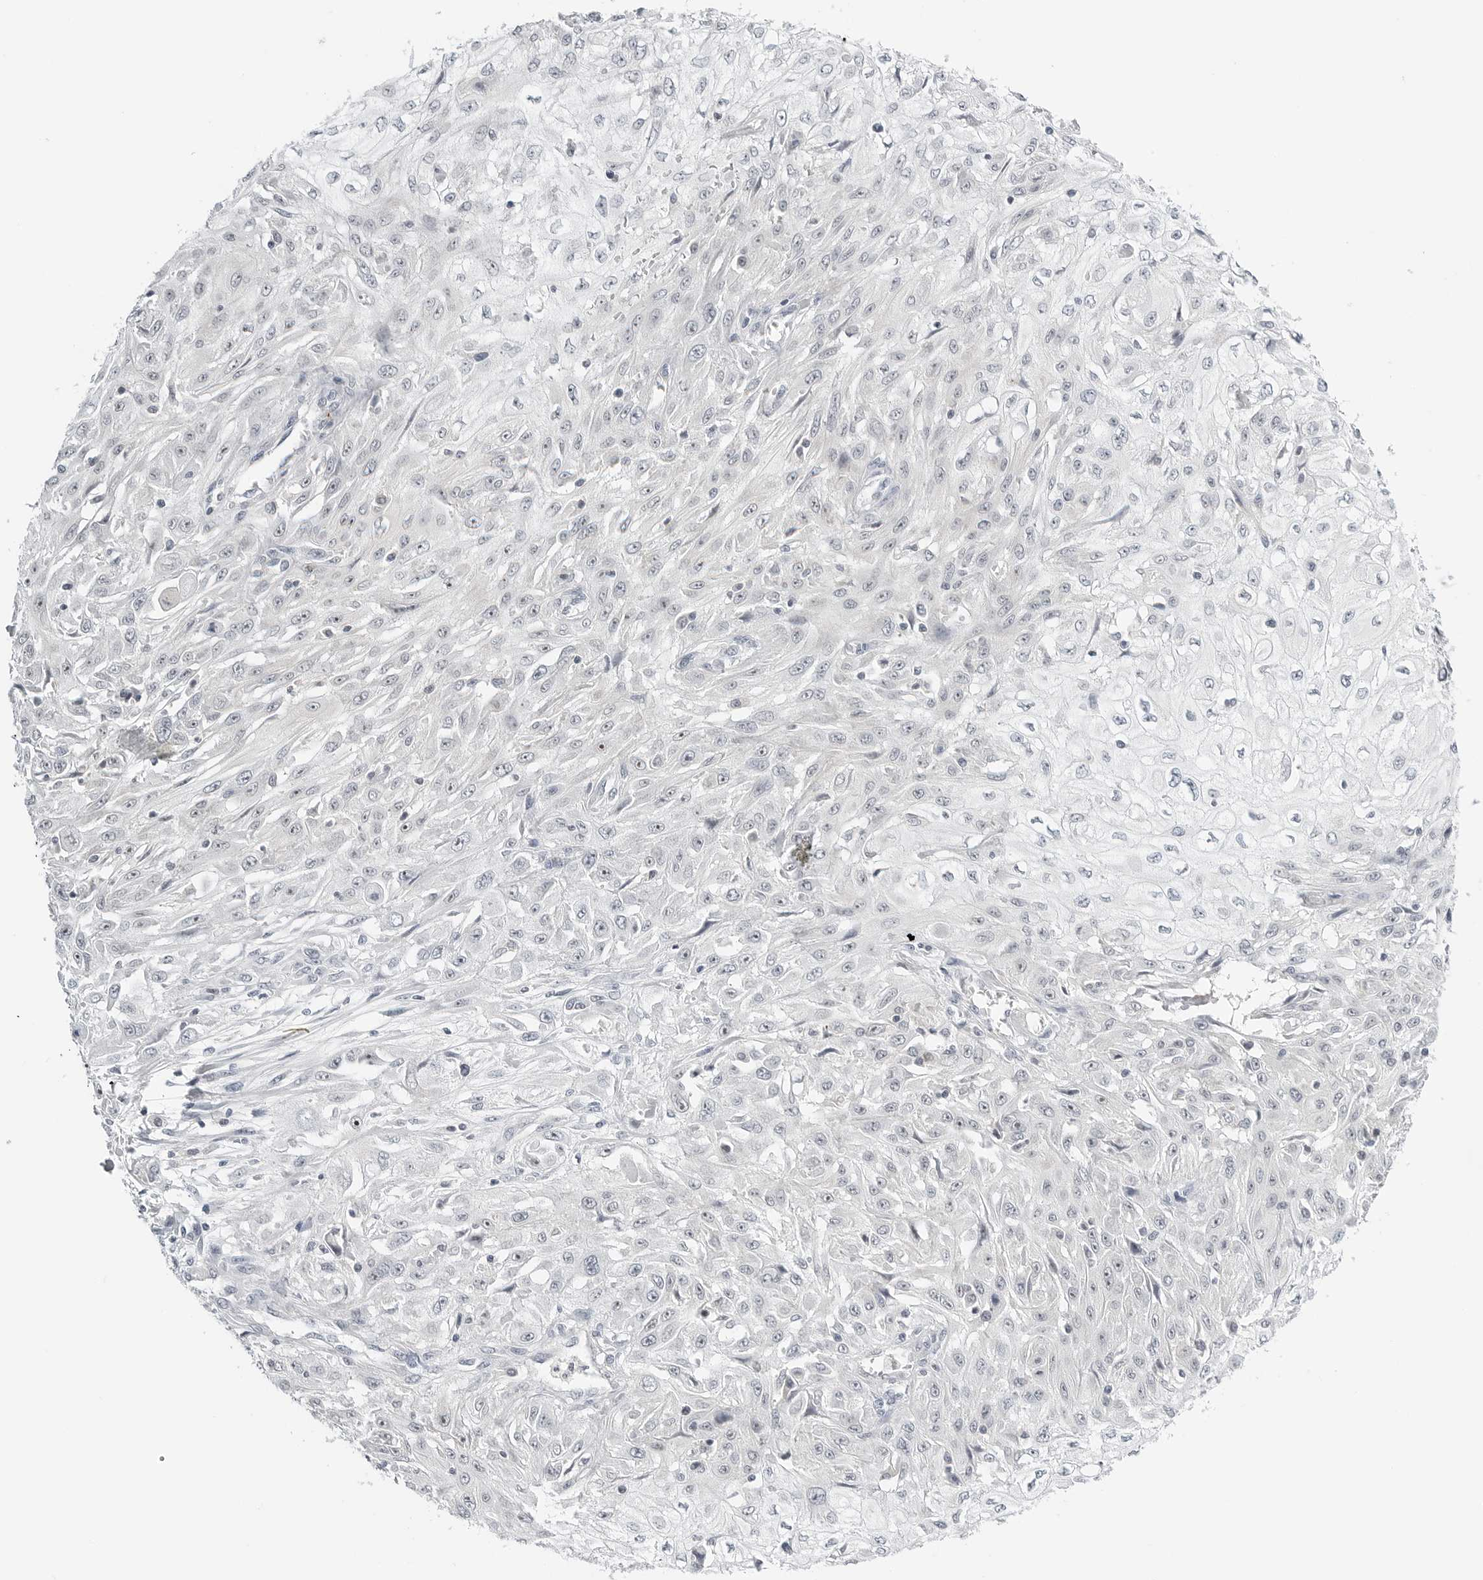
{"staining": {"intensity": "negative", "quantity": "none", "location": "none"}, "tissue": "skin cancer", "cell_type": "Tumor cells", "image_type": "cancer", "snomed": [{"axis": "morphology", "description": "Squamous cell carcinoma, NOS"}, {"axis": "morphology", "description": "Squamous cell carcinoma, metastatic, NOS"}, {"axis": "topography", "description": "Skin"}, {"axis": "topography", "description": "Lymph node"}], "caption": "IHC micrograph of neoplastic tissue: human squamous cell carcinoma (skin) stained with DAB shows no significant protein positivity in tumor cells.", "gene": "MAP2K5", "patient": {"sex": "male", "age": 75}}